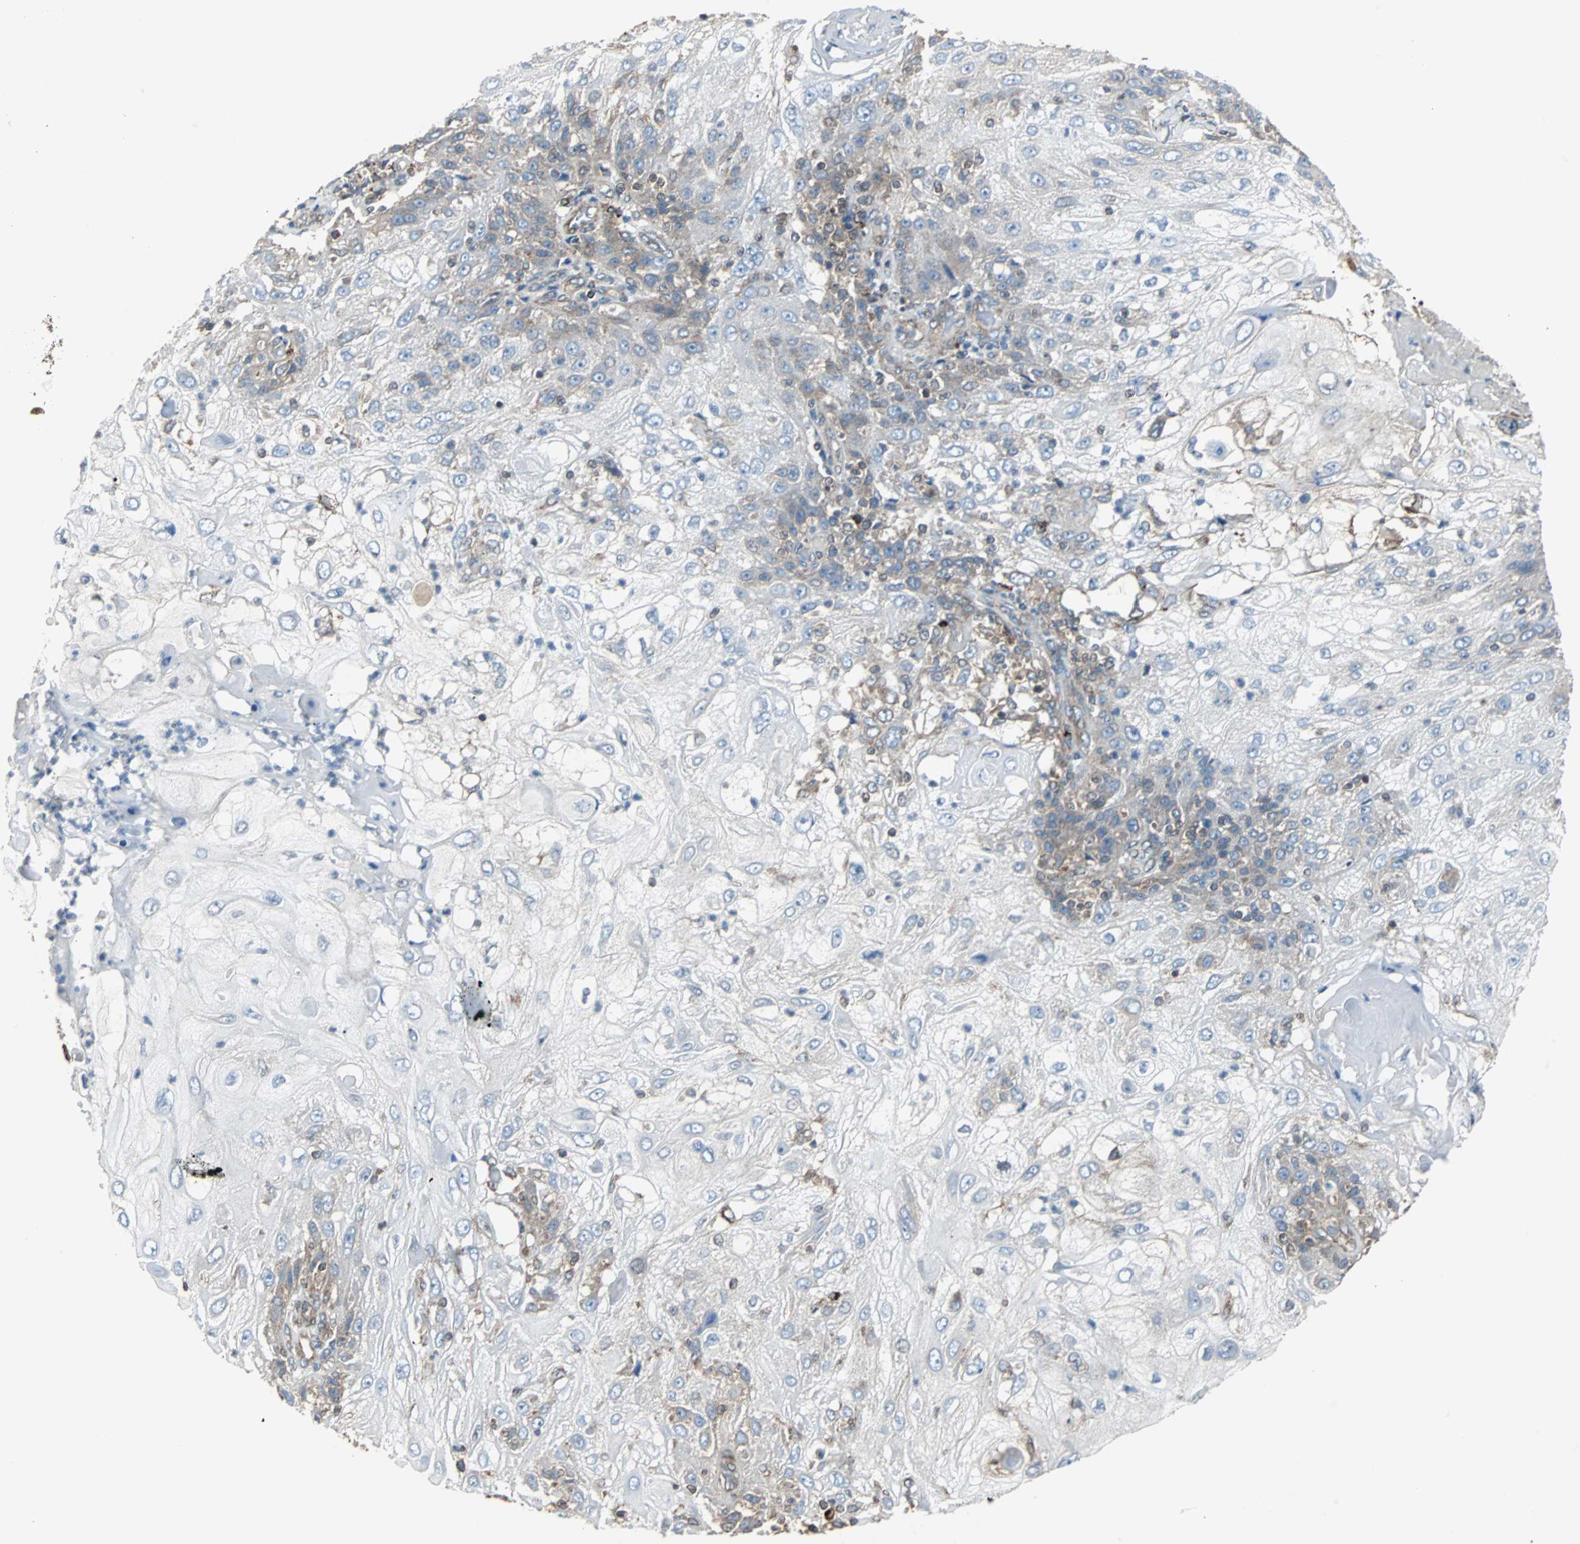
{"staining": {"intensity": "moderate", "quantity": "25%-75%", "location": "cytoplasmic/membranous"}, "tissue": "skin cancer", "cell_type": "Tumor cells", "image_type": "cancer", "snomed": [{"axis": "morphology", "description": "Normal tissue, NOS"}, {"axis": "morphology", "description": "Squamous cell carcinoma, NOS"}, {"axis": "topography", "description": "Skin"}], "caption": "Brown immunohistochemical staining in human squamous cell carcinoma (skin) shows moderate cytoplasmic/membranous expression in approximately 25%-75% of tumor cells.", "gene": "RELA", "patient": {"sex": "female", "age": 83}}